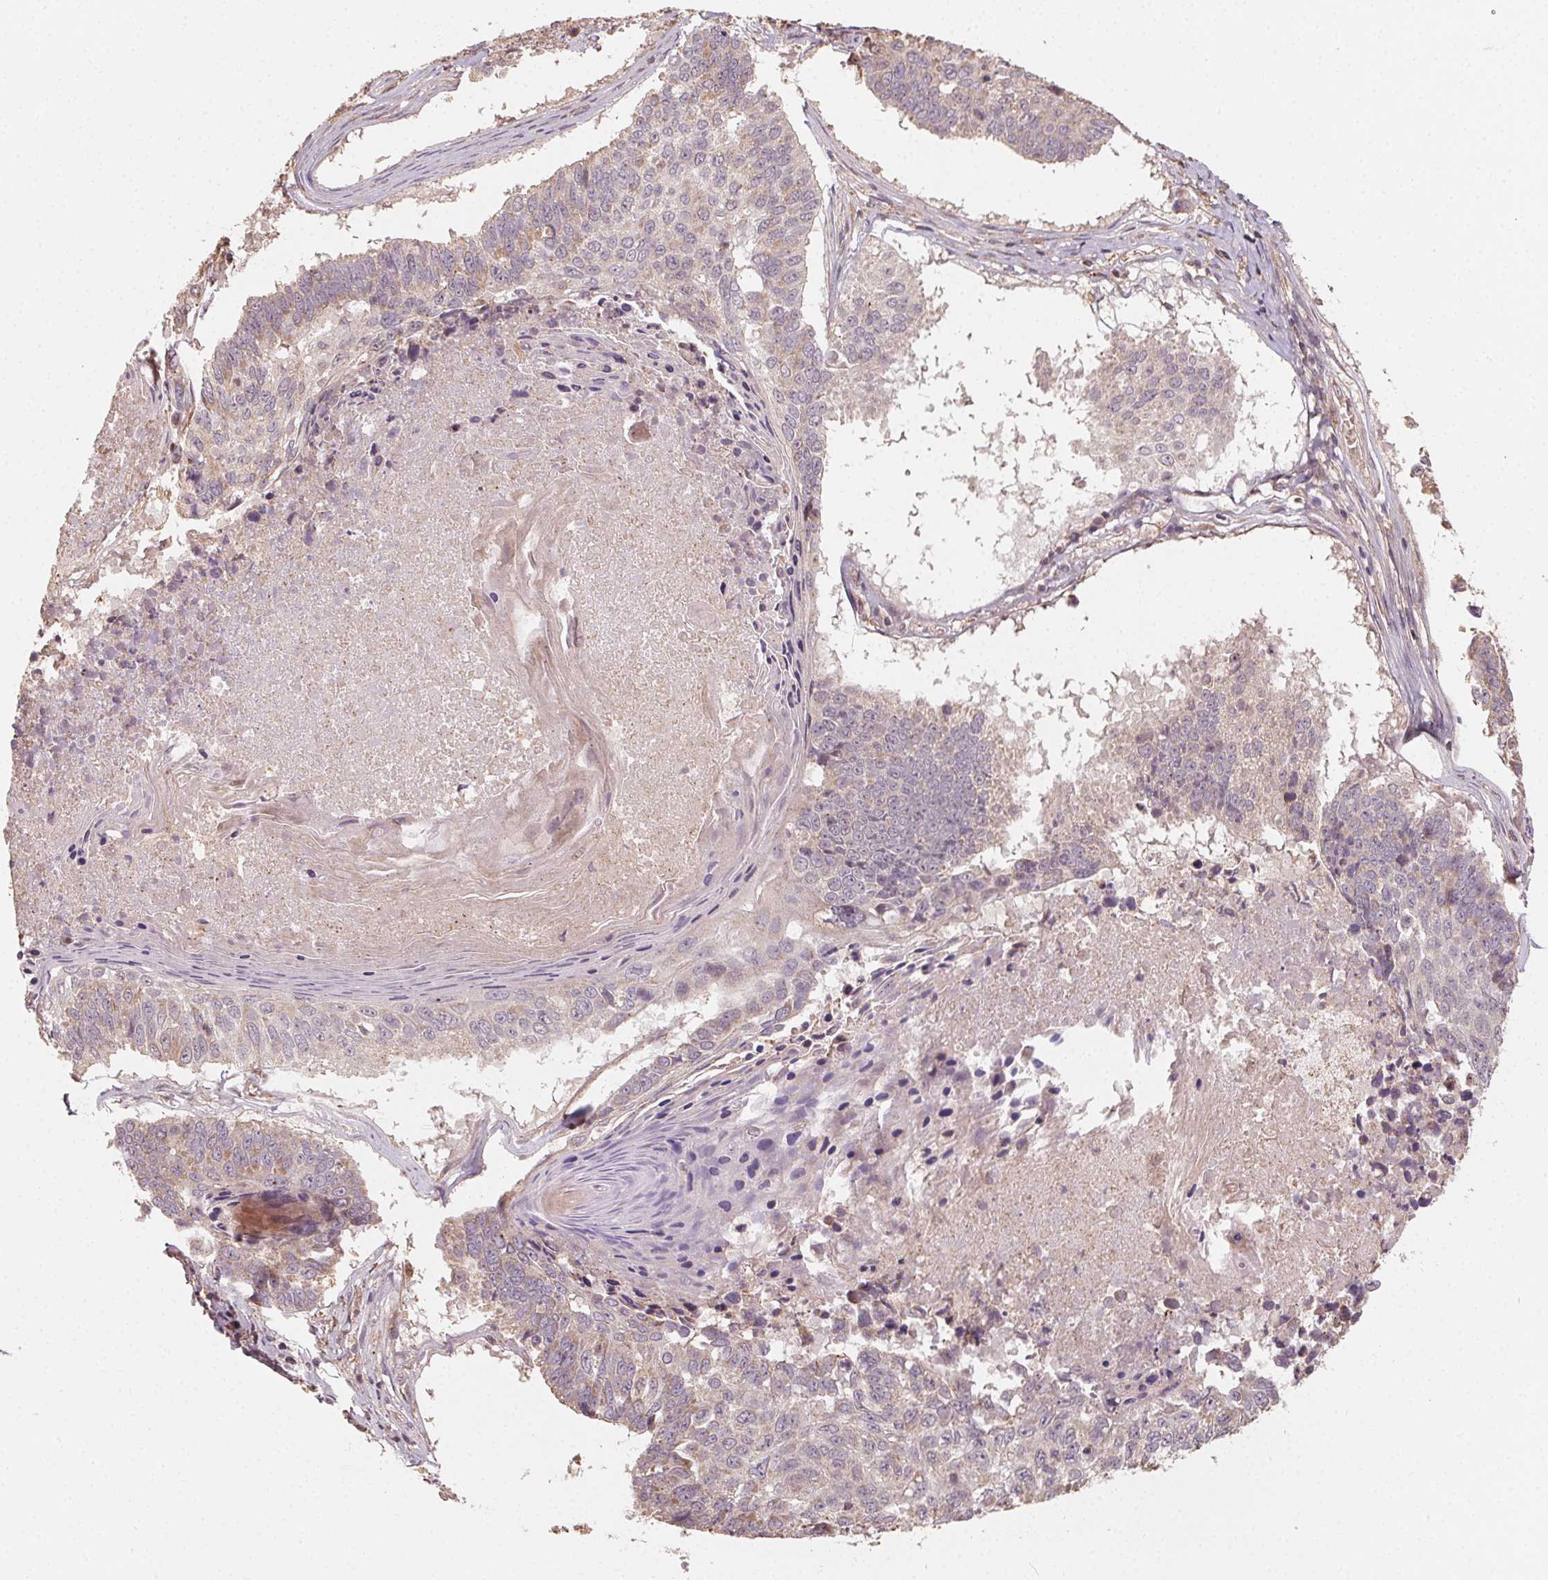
{"staining": {"intensity": "weak", "quantity": ">75%", "location": "cytoplasmic/membranous"}, "tissue": "lung cancer", "cell_type": "Tumor cells", "image_type": "cancer", "snomed": [{"axis": "morphology", "description": "Squamous cell carcinoma, NOS"}, {"axis": "topography", "description": "Lung"}], "caption": "Human squamous cell carcinoma (lung) stained with a brown dye exhibits weak cytoplasmic/membranous positive expression in approximately >75% of tumor cells.", "gene": "WBP2", "patient": {"sex": "male", "age": 73}}